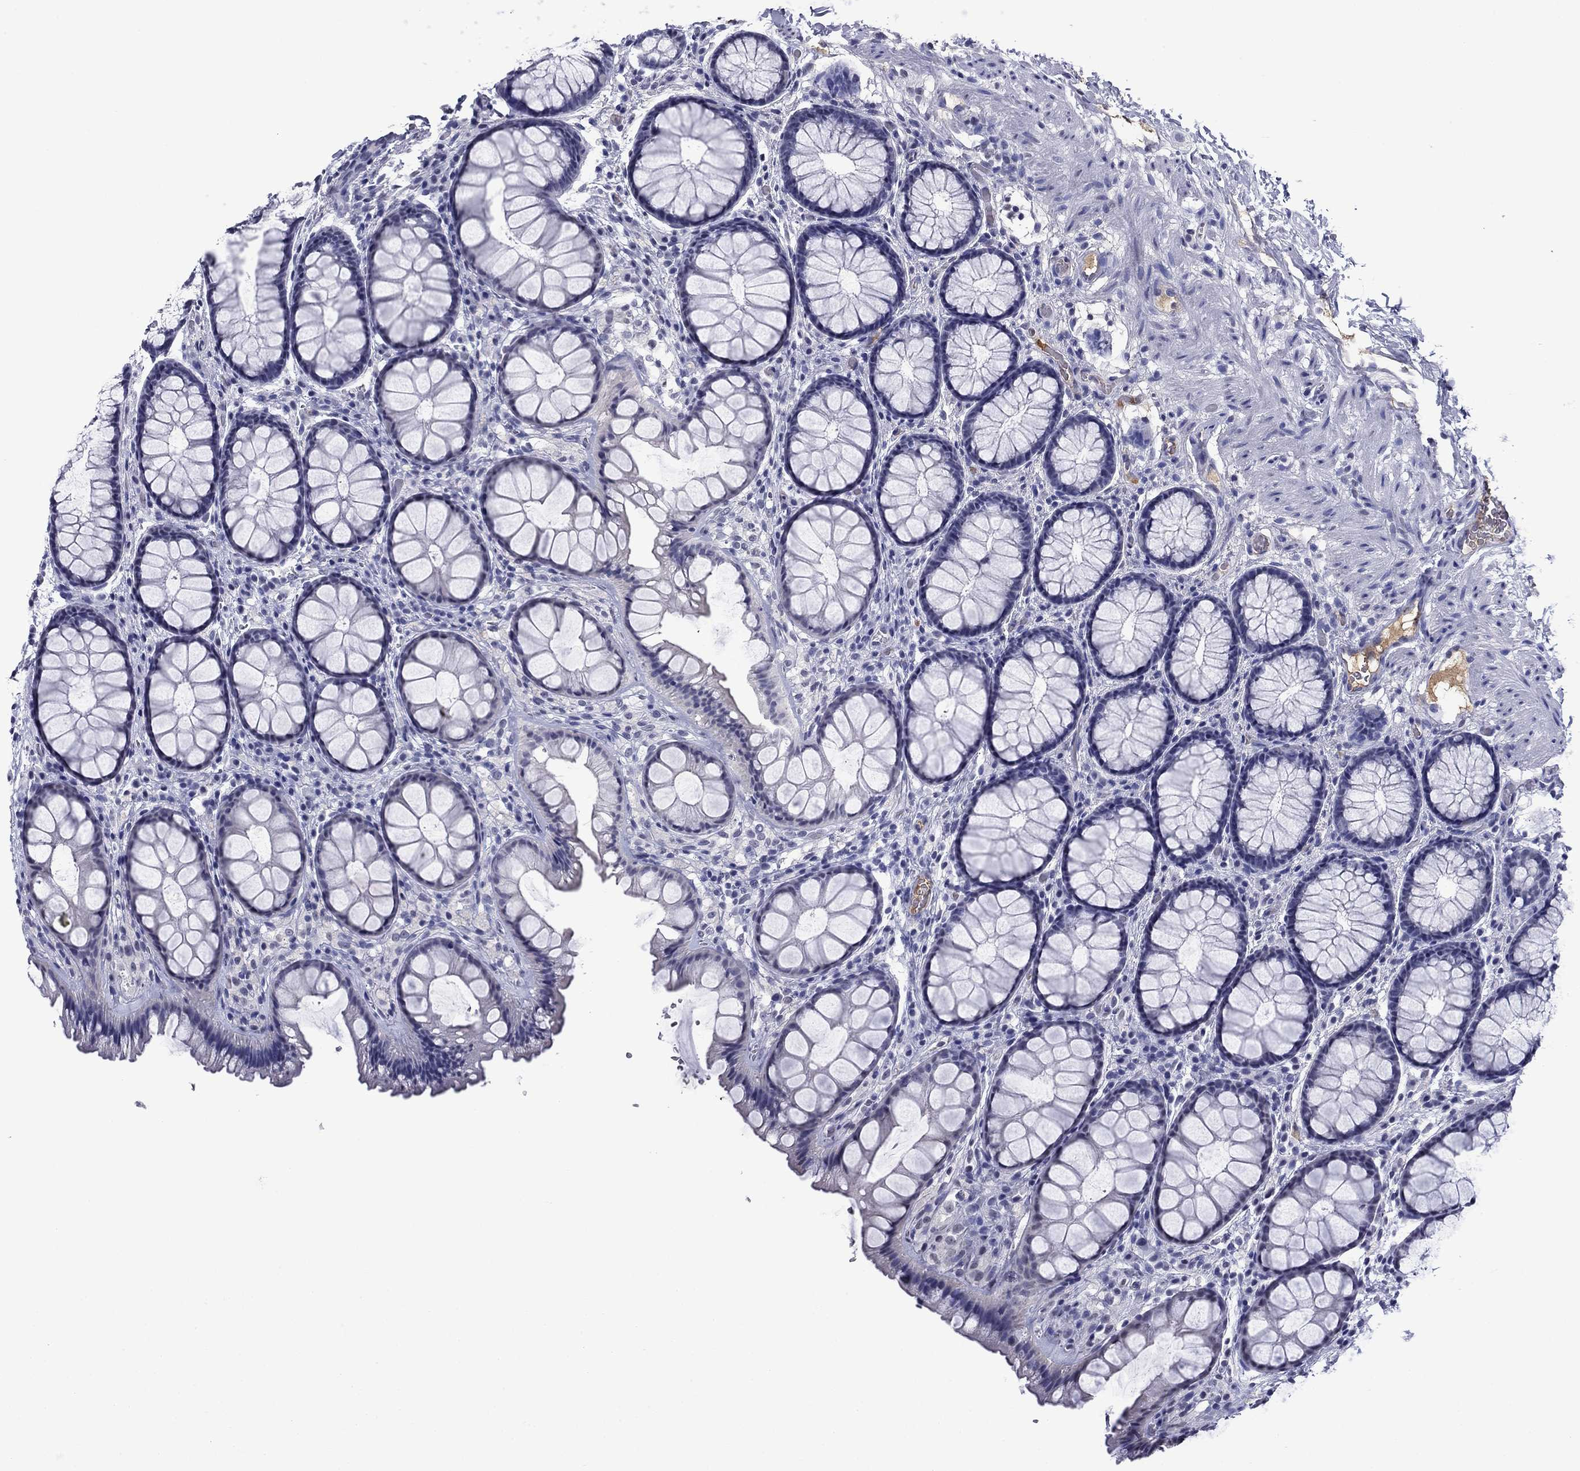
{"staining": {"intensity": "negative", "quantity": "none", "location": "none"}, "tissue": "rectum", "cell_type": "Glandular cells", "image_type": "normal", "snomed": [{"axis": "morphology", "description": "Normal tissue, NOS"}, {"axis": "topography", "description": "Rectum"}], "caption": "Glandular cells show no significant expression in unremarkable rectum.", "gene": "APOA2", "patient": {"sex": "female", "age": 62}}